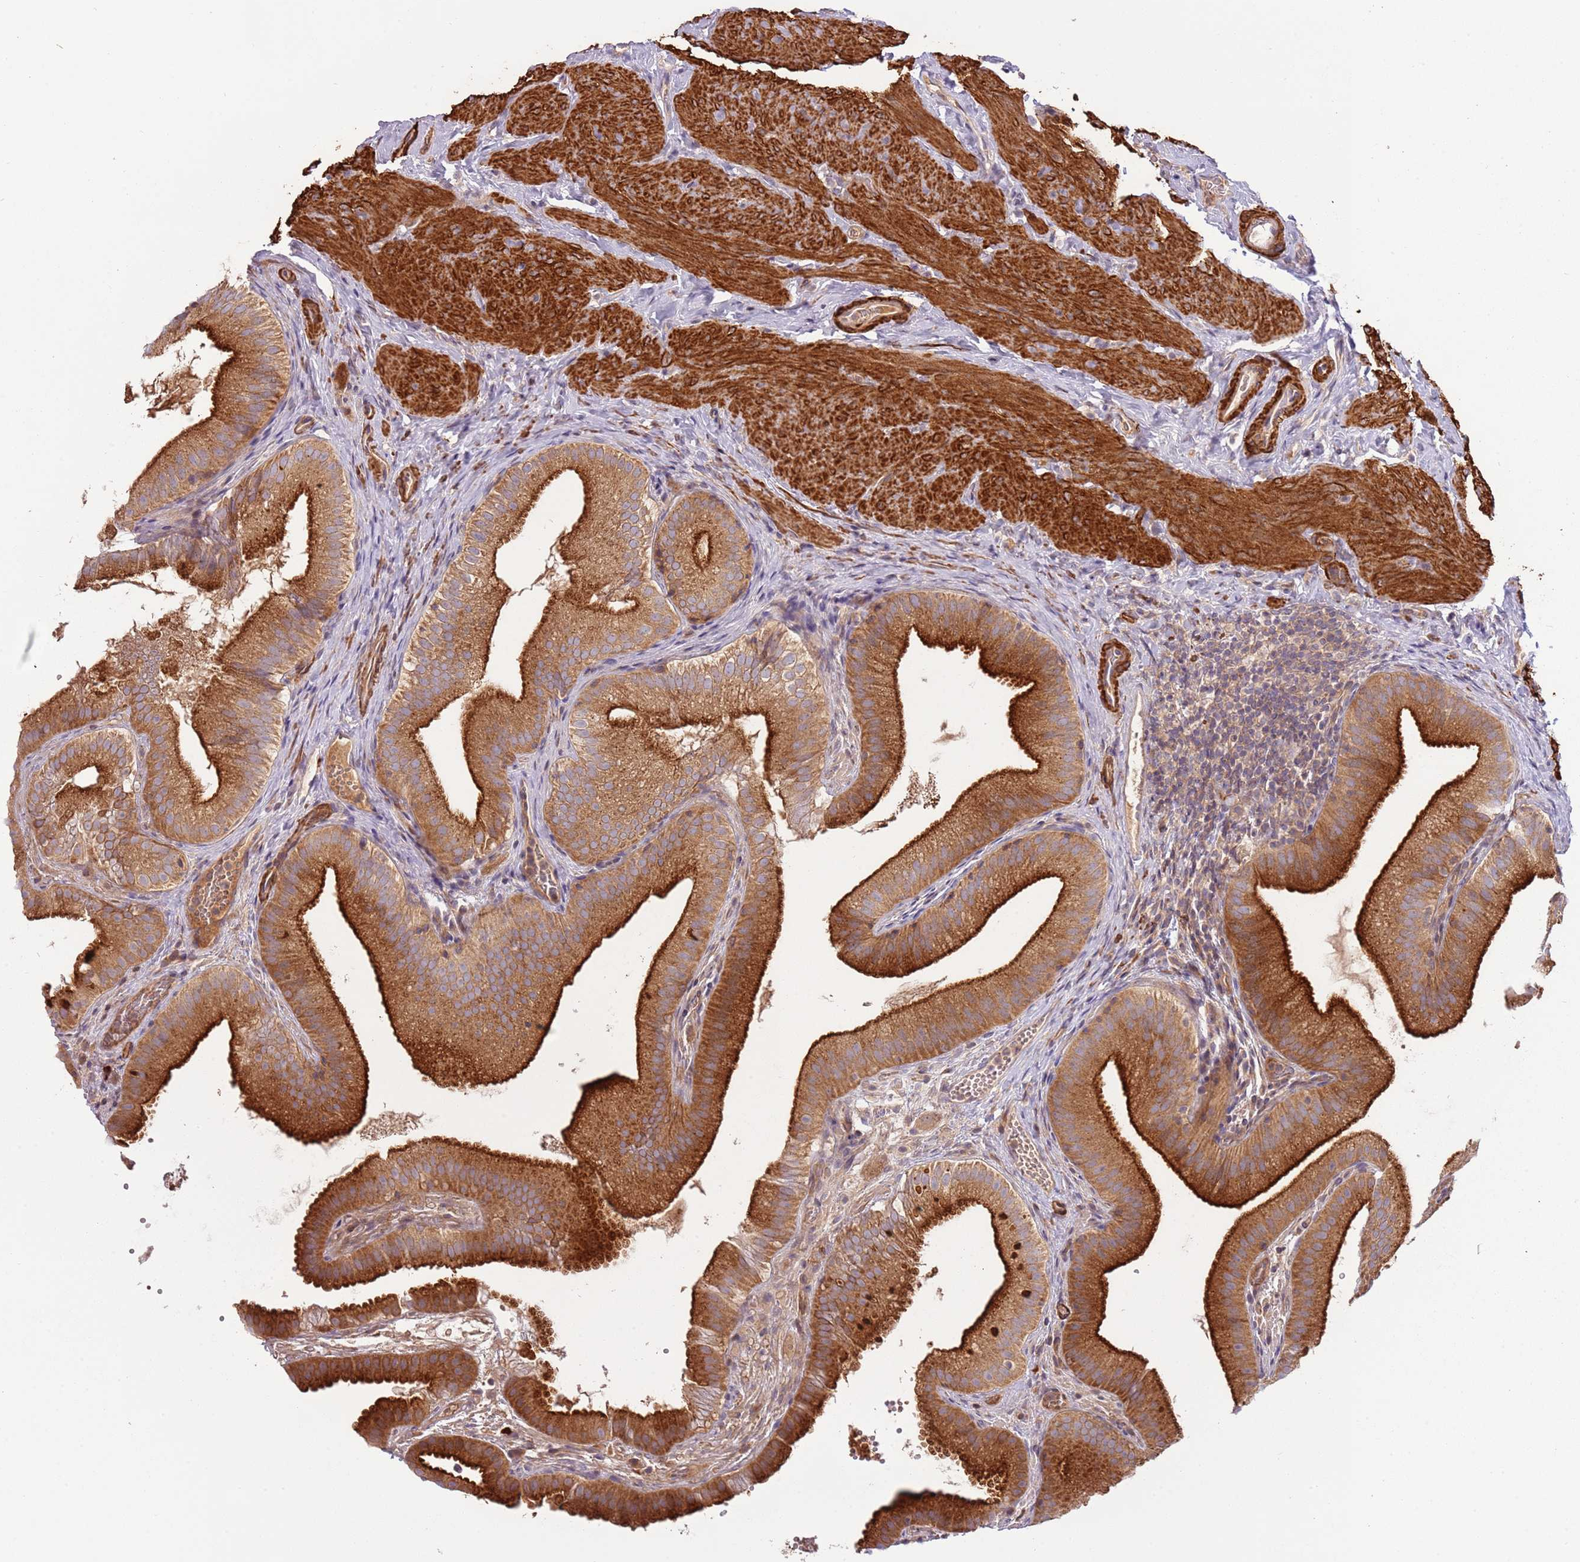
{"staining": {"intensity": "strong", "quantity": ">75%", "location": "cytoplasmic/membranous"}, "tissue": "gallbladder", "cell_type": "Glandular cells", "image_type": "normal", "snomed": [{"axis": "morphology", "description": "Normal tissue, NOS"}, {"axis": "topography", "description": "Gallbladder"}], "caption": "The micrograph demonstrates immunohistochemical staining of benign gallbladder. There is strong cytoplasmic/membranous staining is appreciated in approximately >75% of glandular cells. (DAB (3,3'-diaminobenzidine) IHC with brightfield microscopy, high magnification).", "gene": "RNF128", "patient": {"sex": "female", "age": 30}}